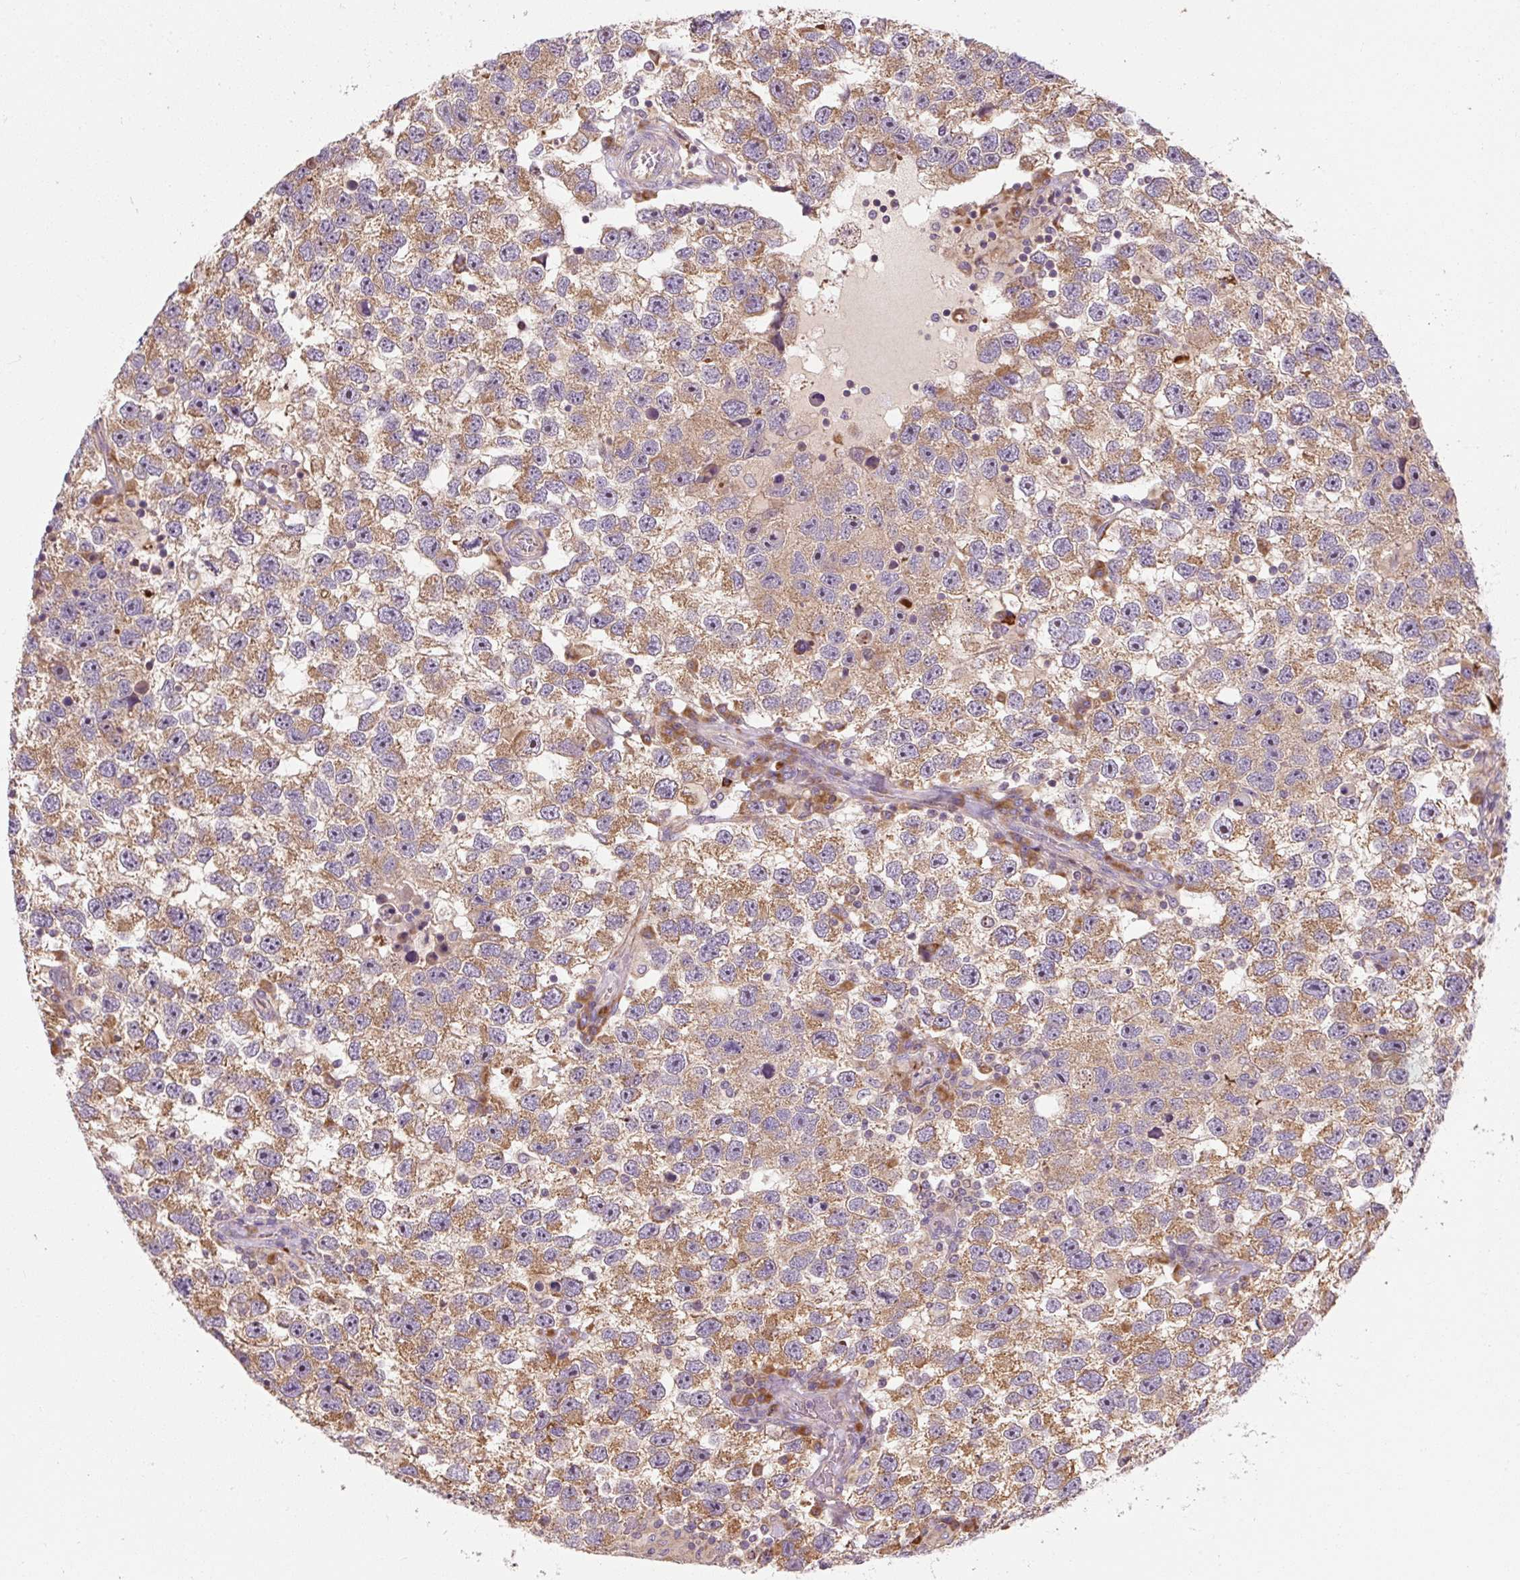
{"staining": {"intensity": "moderate", "quantity": ">75%", "location": "cytoplasmic/membranous"}, "tissue": "testis cancer", "cell_type": "Tumor cells", "image_type": "cancer", "snomed": [{"axis": "morphology", "description": "Seminoma, NOS"}, {"axis": "topography", "description": "Testis"}], "caption": "The immunohistochemical stain shows moderate cytoplasmic/membranous positivity in tumor cells of testis cancer tissue. Using DAB (brown) and hematoxylin (blue) stains, captured at high magnification using brightfield microscopy.", "gene": "PRSS48", "patient": {"sex": "male", "age": 26}}